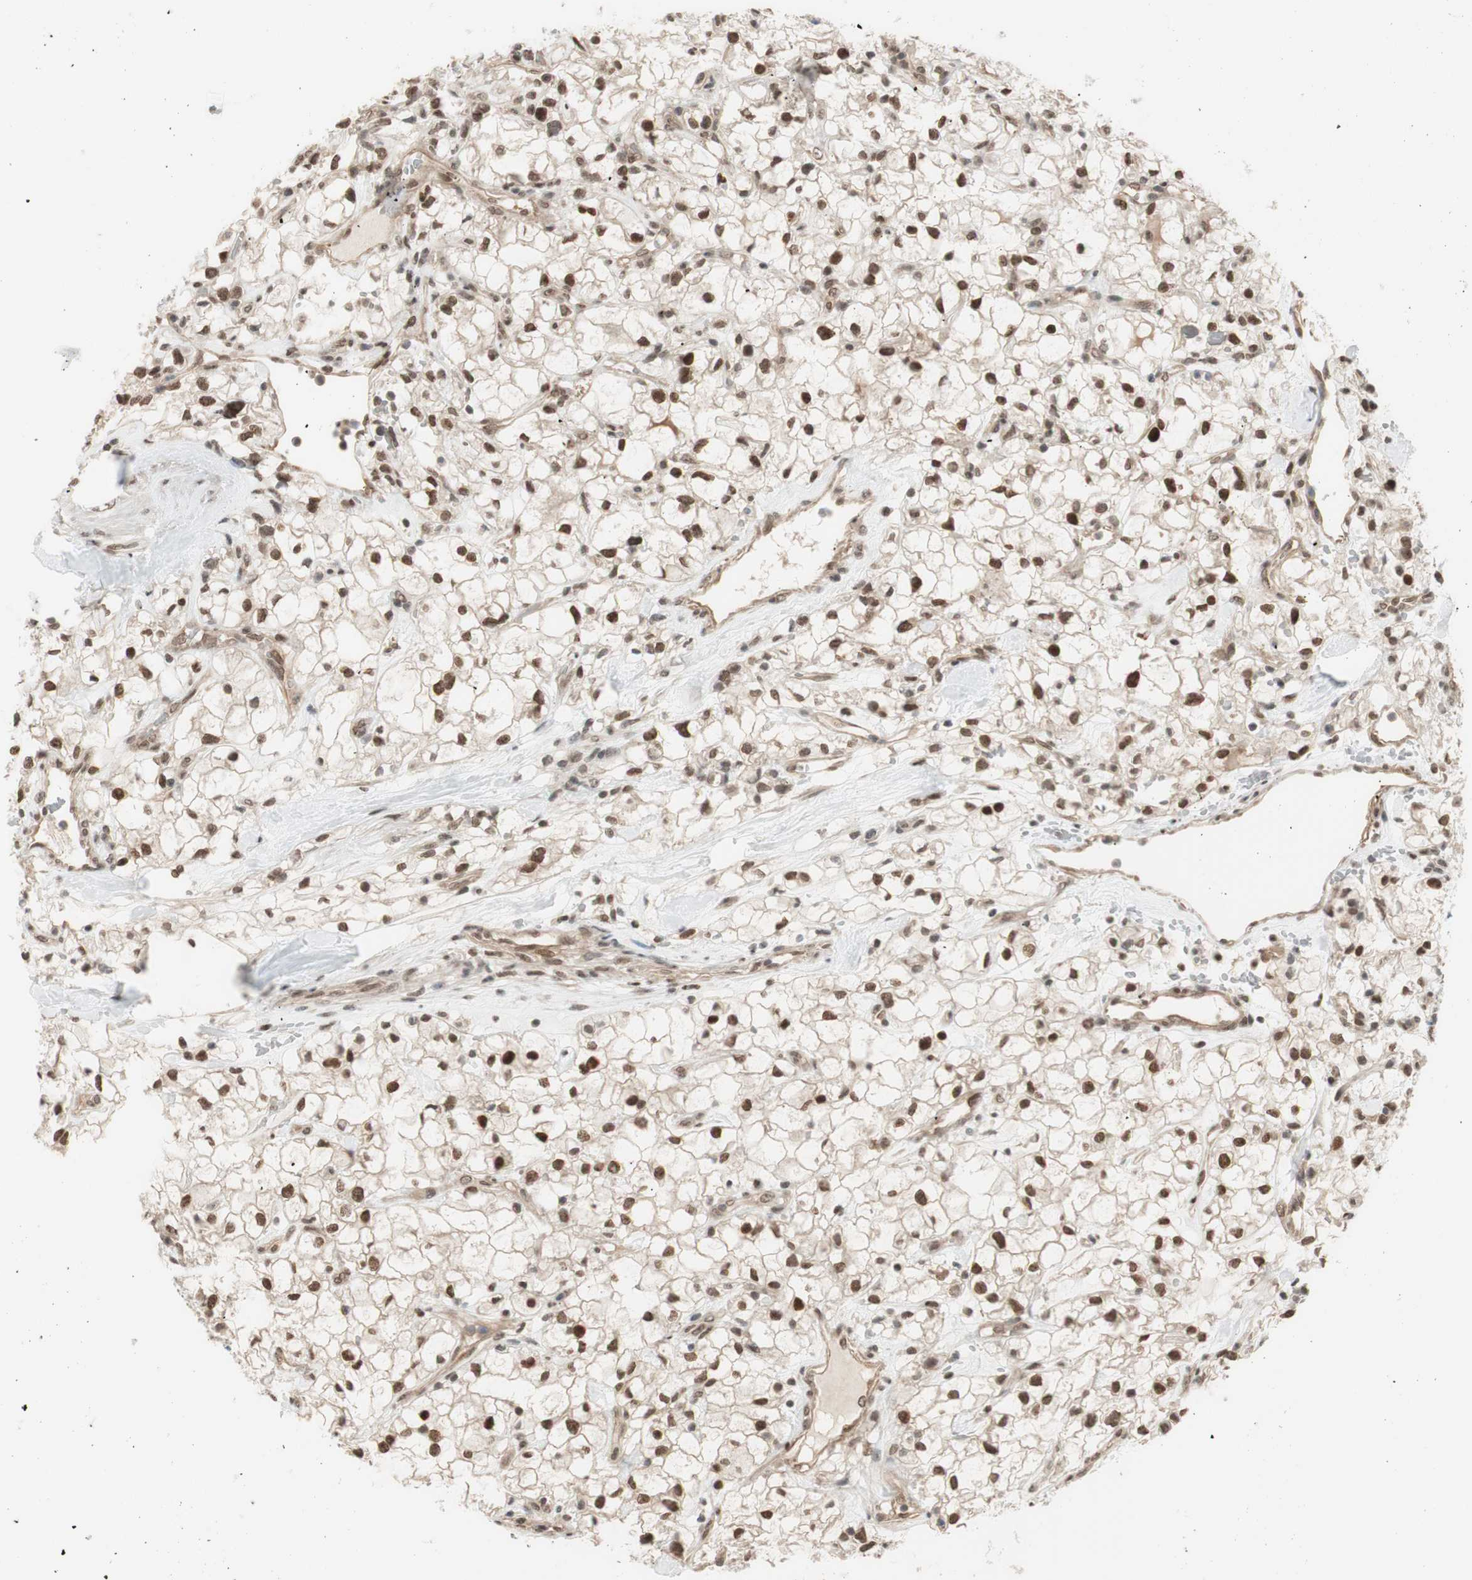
{"staining": {"intensity": "moderate", "quantity": ">75%", "location": "nuclear"}, "tissue": "renal cancer", "cell_type": "Tumor cells", "image_type": "cancer", "snomed": [{"axis": "morphology", "description": "Adenocarcinoma, NOS"}, {"axis": "topography", "description": "Kidney"}], "caption": "High-magnification brightfield microscopy of renal cancer (adenocarcinoma) stained with DAB (3,3'-diaminobenzidine) (brown) and counterstained with hematoxylin (blue). tumor cells exhibit moderate nuclear expression is present in approximately>75% of cells. The protein is shown in brown color, while the nuclei are stained blue.", "gene": "SUFU", "patient": {"sex": "female", "age": 60}}